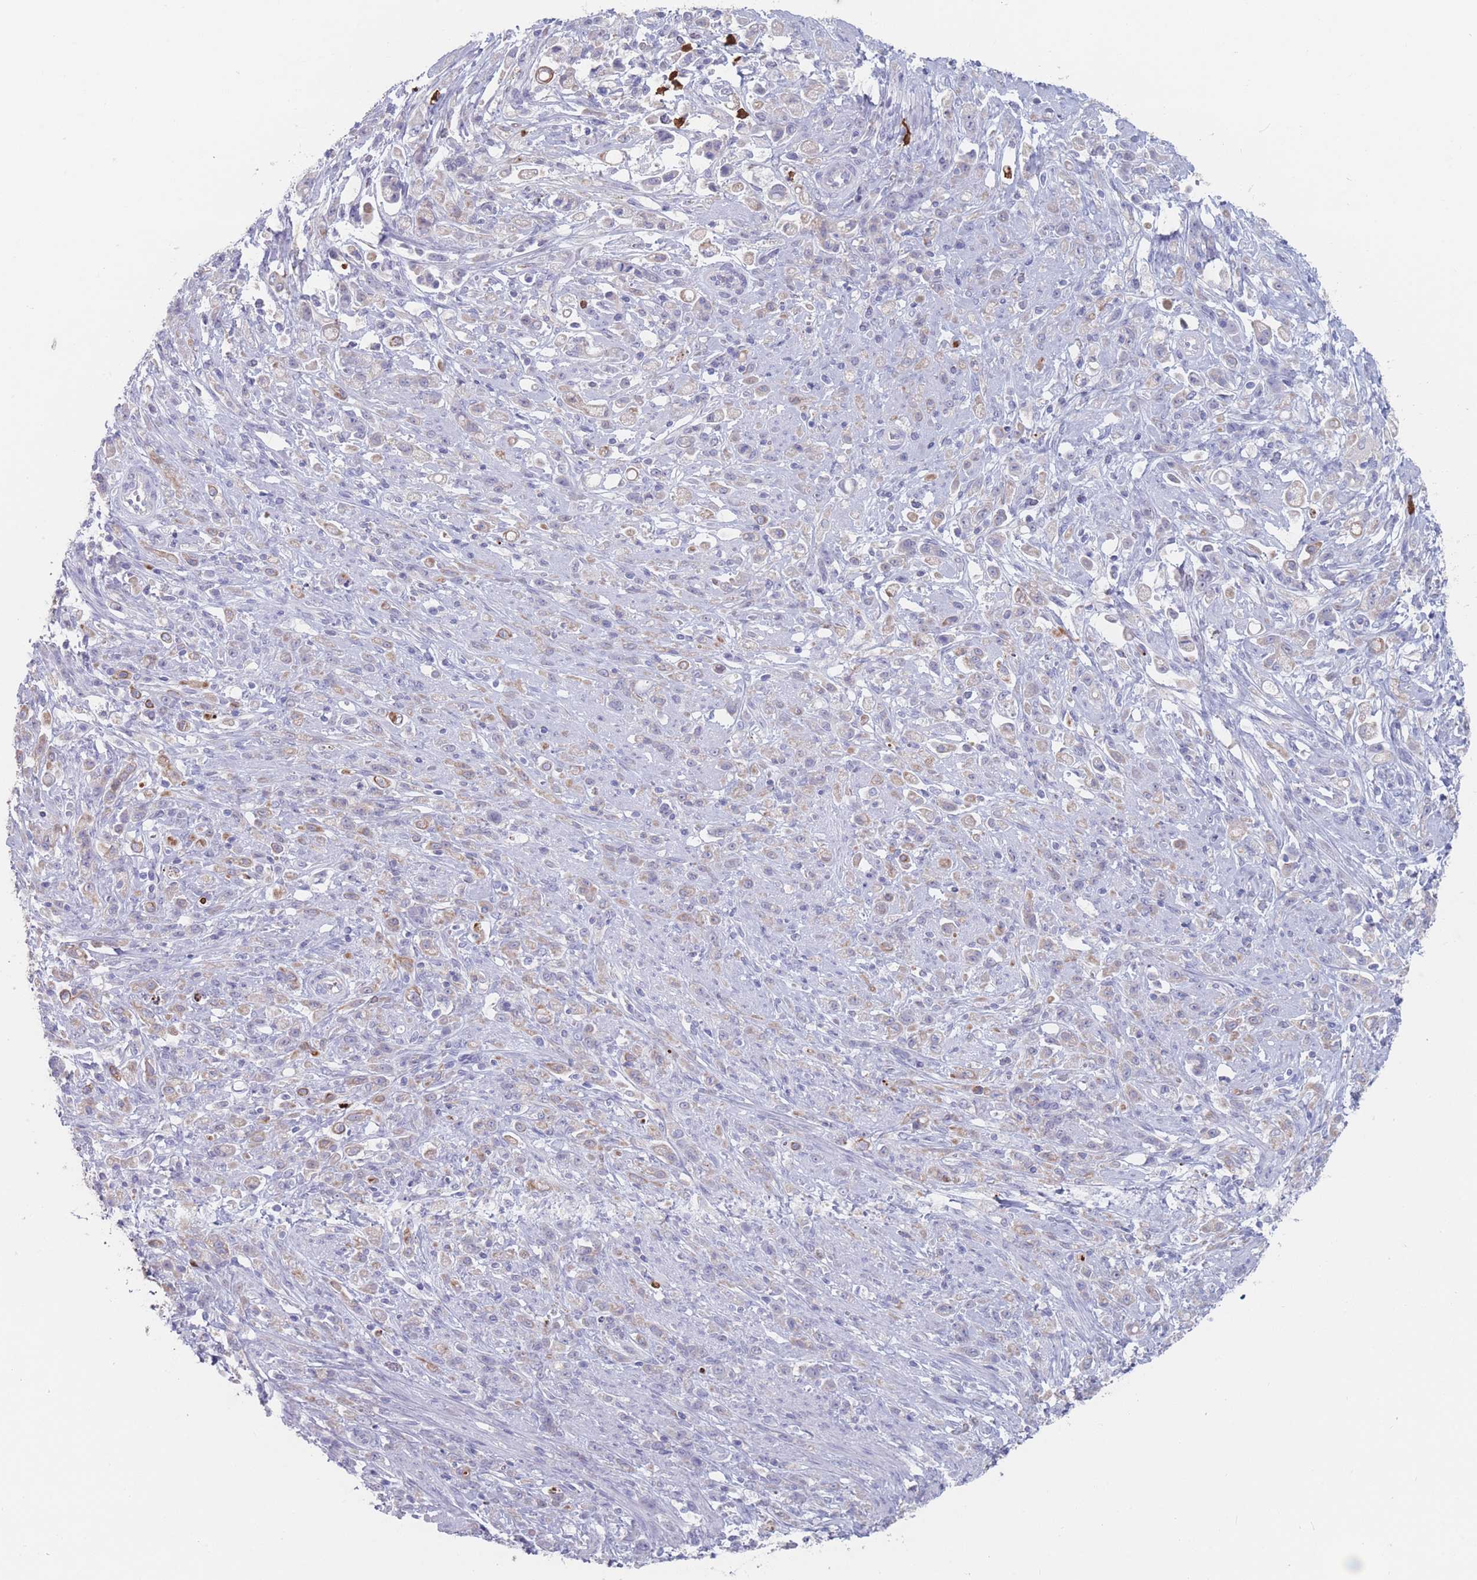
{"staining": {"intensity": "negative", "quantity": "none", "location": "none"}, "tissue": "stomach cancer", "cell_type": "Tumor cells", "image_type": "cancer", "snomed": [{"axis": "morphology", "description": "Adenocarcinoma, NOS"}, {"axis": "topography", "description": "Stomach"}], "caption": "A high-resolution micrograph shows IHC staining of stomach cancer (adenocarcinoma), which demonstrates no significant staining in tumor cells.", "gene": "ATP1A3", "patient": {"sex": "female", "age": 60}}